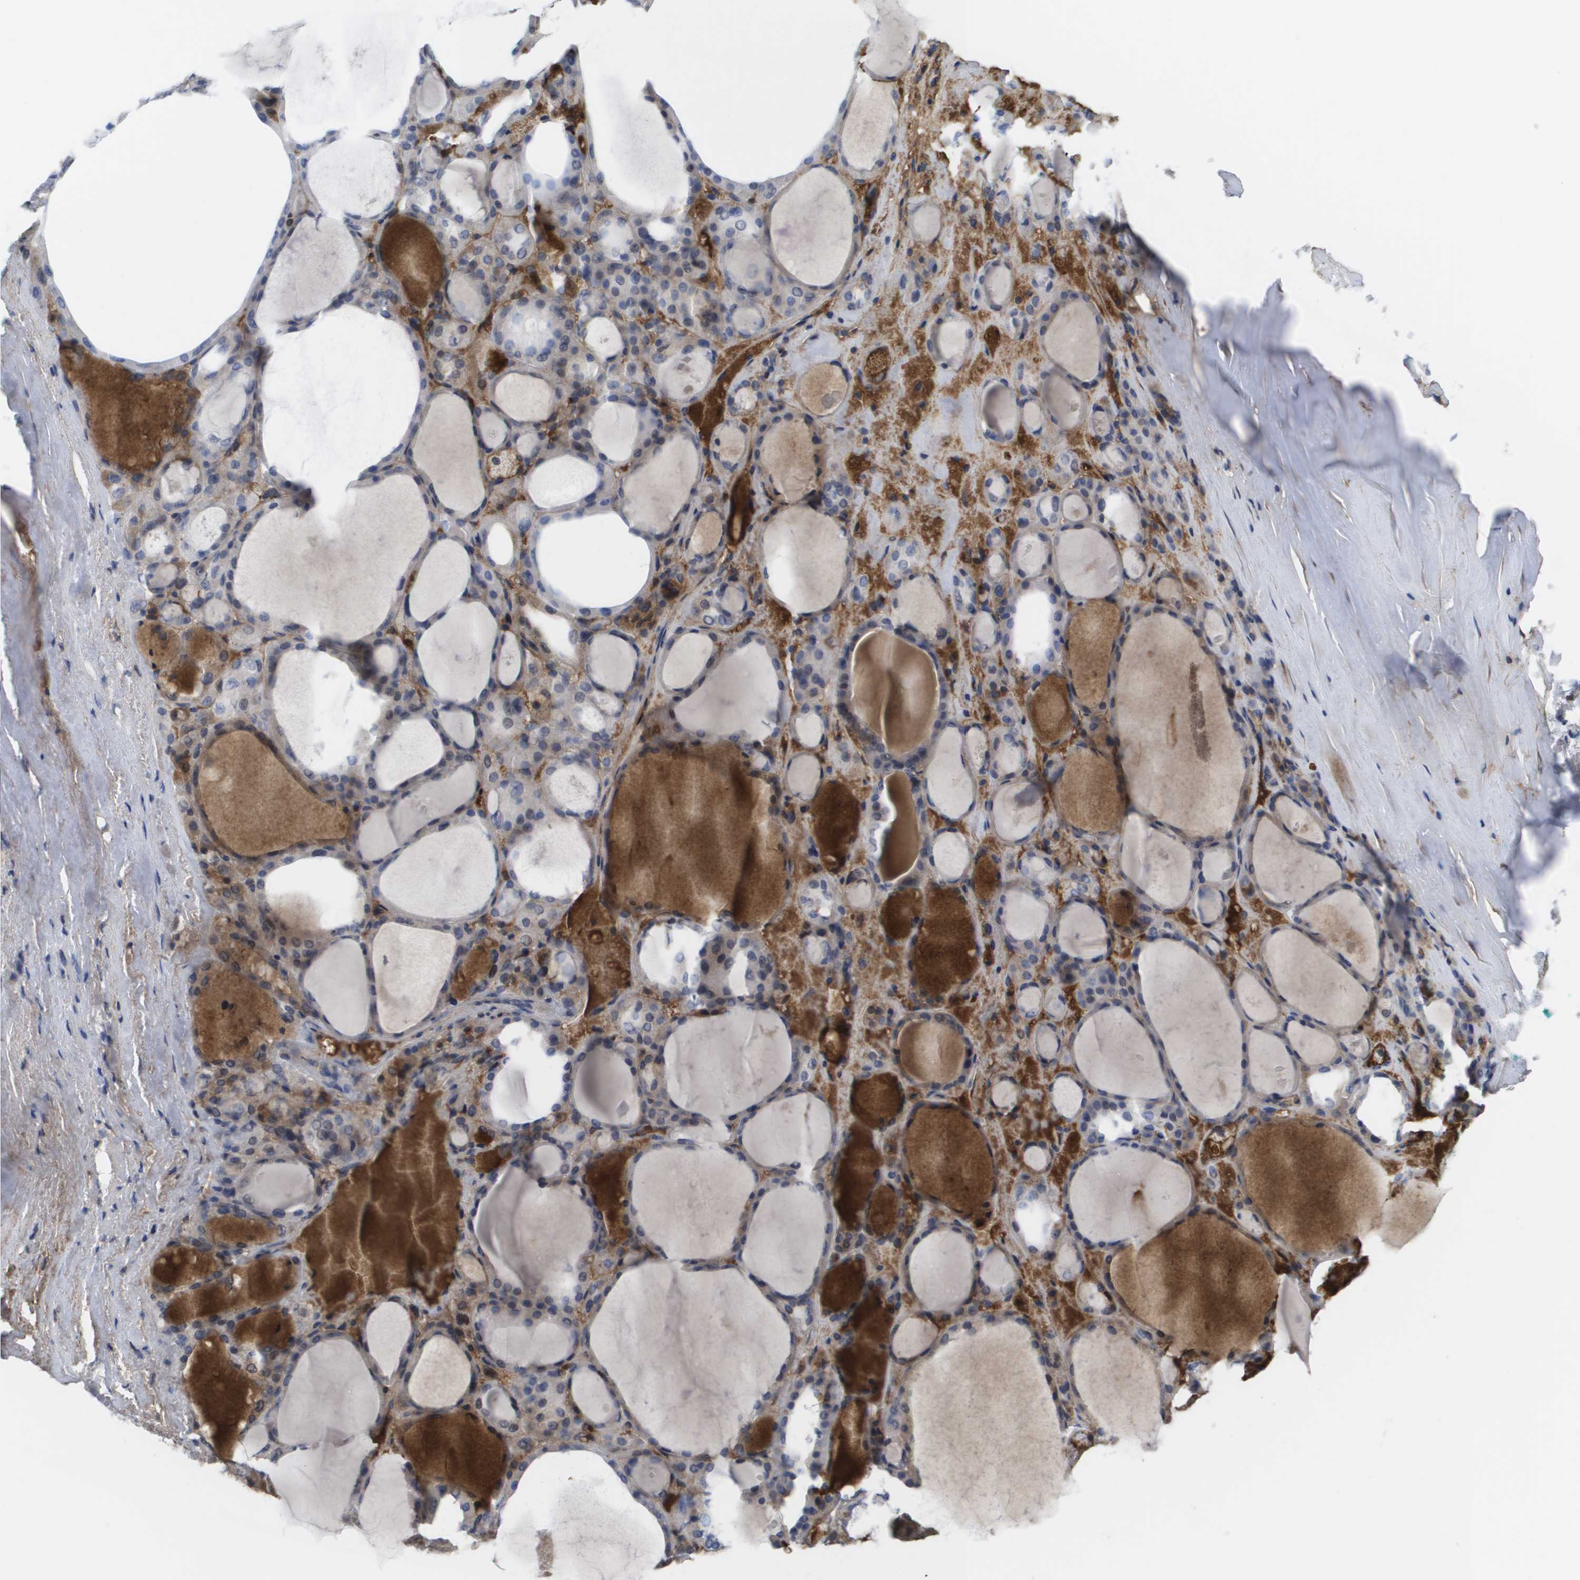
{"staining": {"intensity": "weak", "quantity": "25%-75%", "location": "cytoplasmic/membranous"}, "tissue": "thyroid gland", "cell_type": "Glandular cells", "image_type": "normal", "snomed": [{"axis": "morphology", "description": "Normal tissue, NOS"}, {"axis": "morphology", "description": "Carcinoma, NOS"}, {"axis": "topography", "description": "Thyroid gland"}], "caption": "High-power microscopy captured an immunohistochemistry (IHC) histopathology image of unremarkable thyroid gland, revealing weak cytoplasmic/membranous staining in approximately 25%-75% of glandular cells.", "gene": "SERPINC1", "patient": {"sex": "female", "age": 86}}